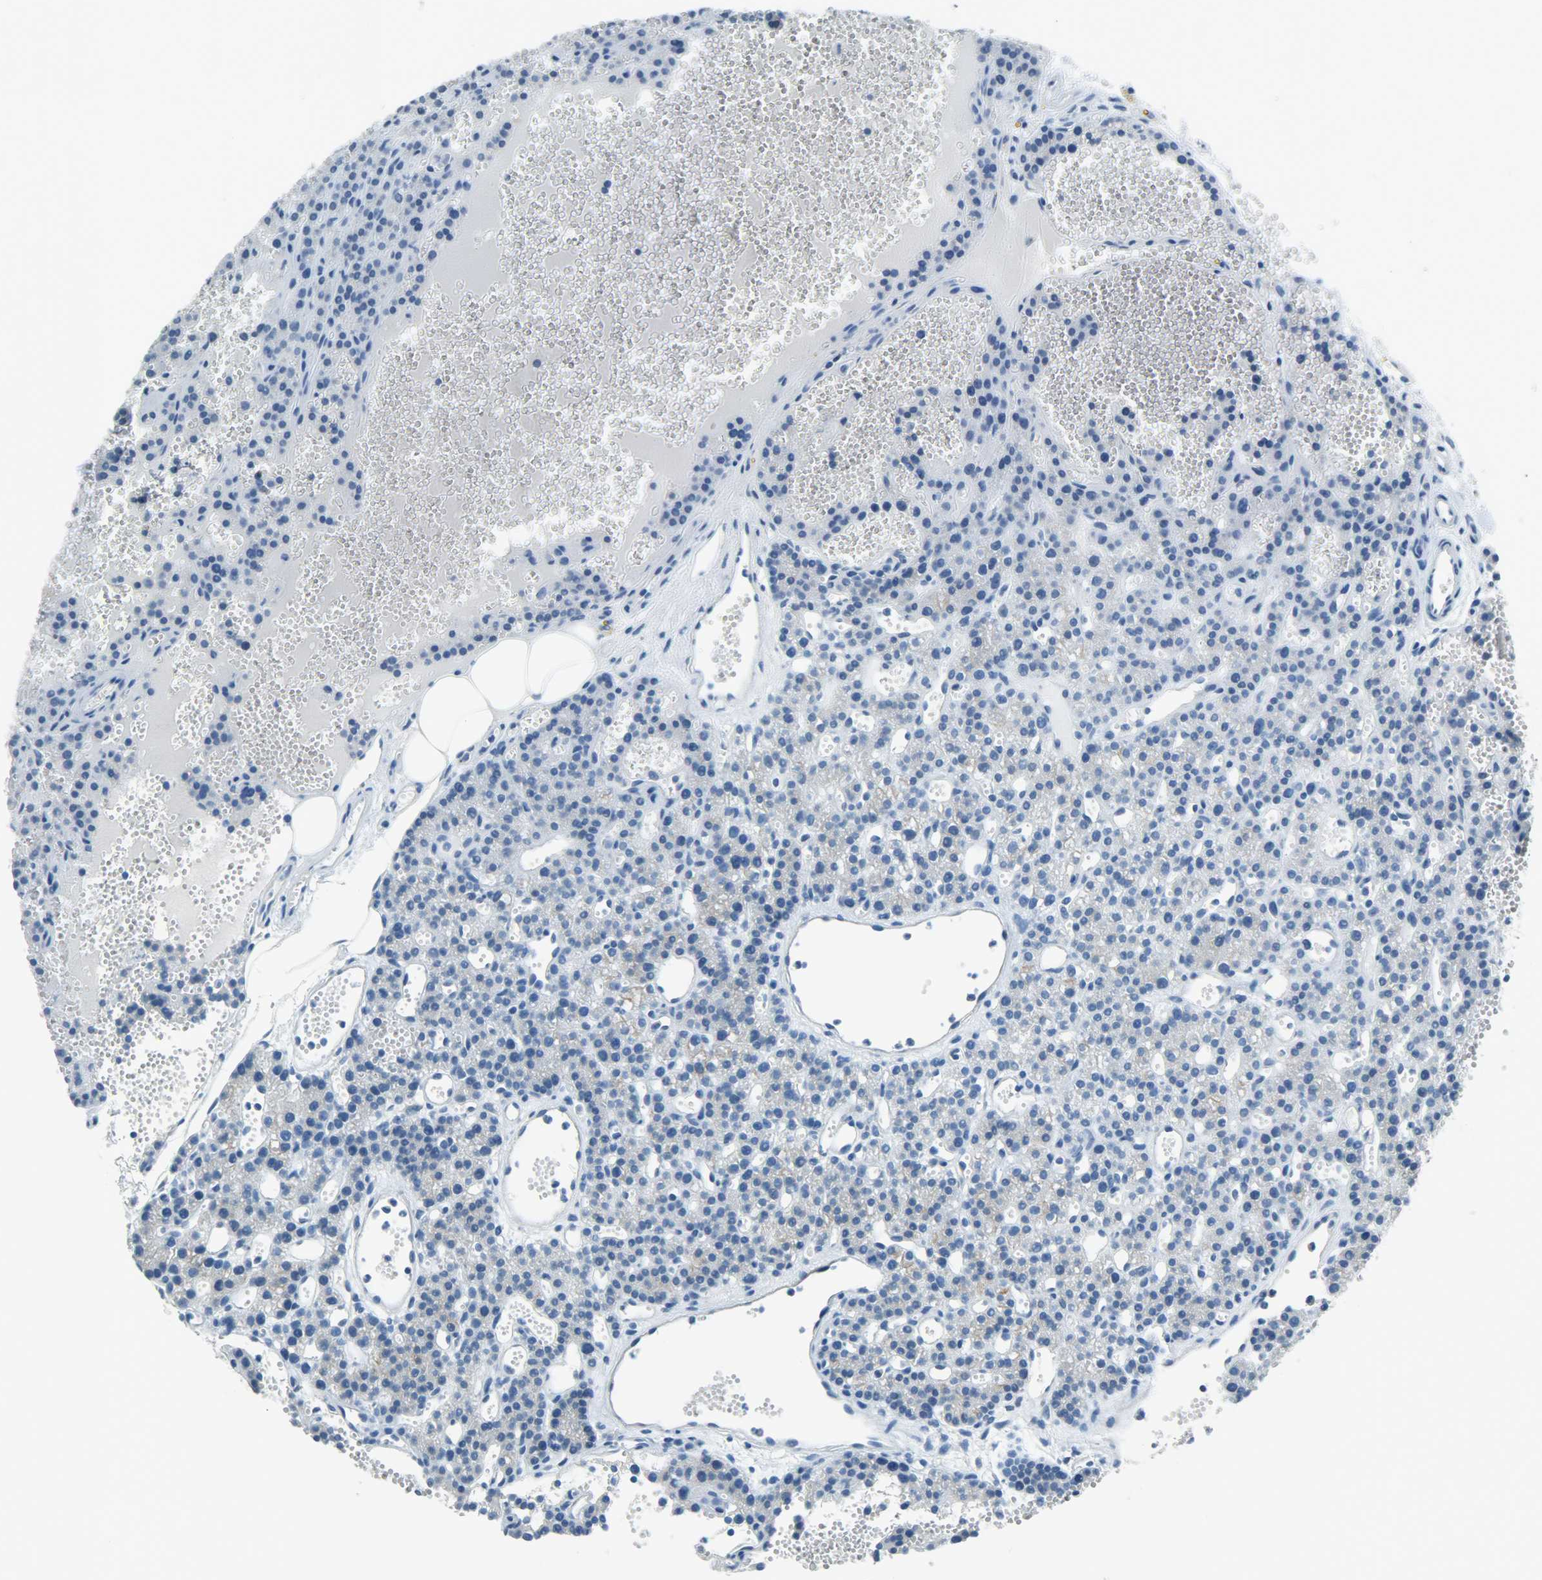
{"staining": {"intensity": "negative", "quantity": "none", "location": "none"}, "tissue": "parathyroid gland", "cell_type": "Glandular cells", "image_type": "normal", "snomed": [{"axis": "morphology", "description": "Normal tissue, NOS"}, {"axis": "topography", "description": "Parathyroid gland"}], "caption": "Immunohistochemical staining of normal human parathyroid gland shows no significant expression in glandular cells. (DAB (3,3'-diaminobenzidine) IHC with hematoxylin counter stain).", "gene": "PROM1", "patient": {"sex": "male", "age": 25}}